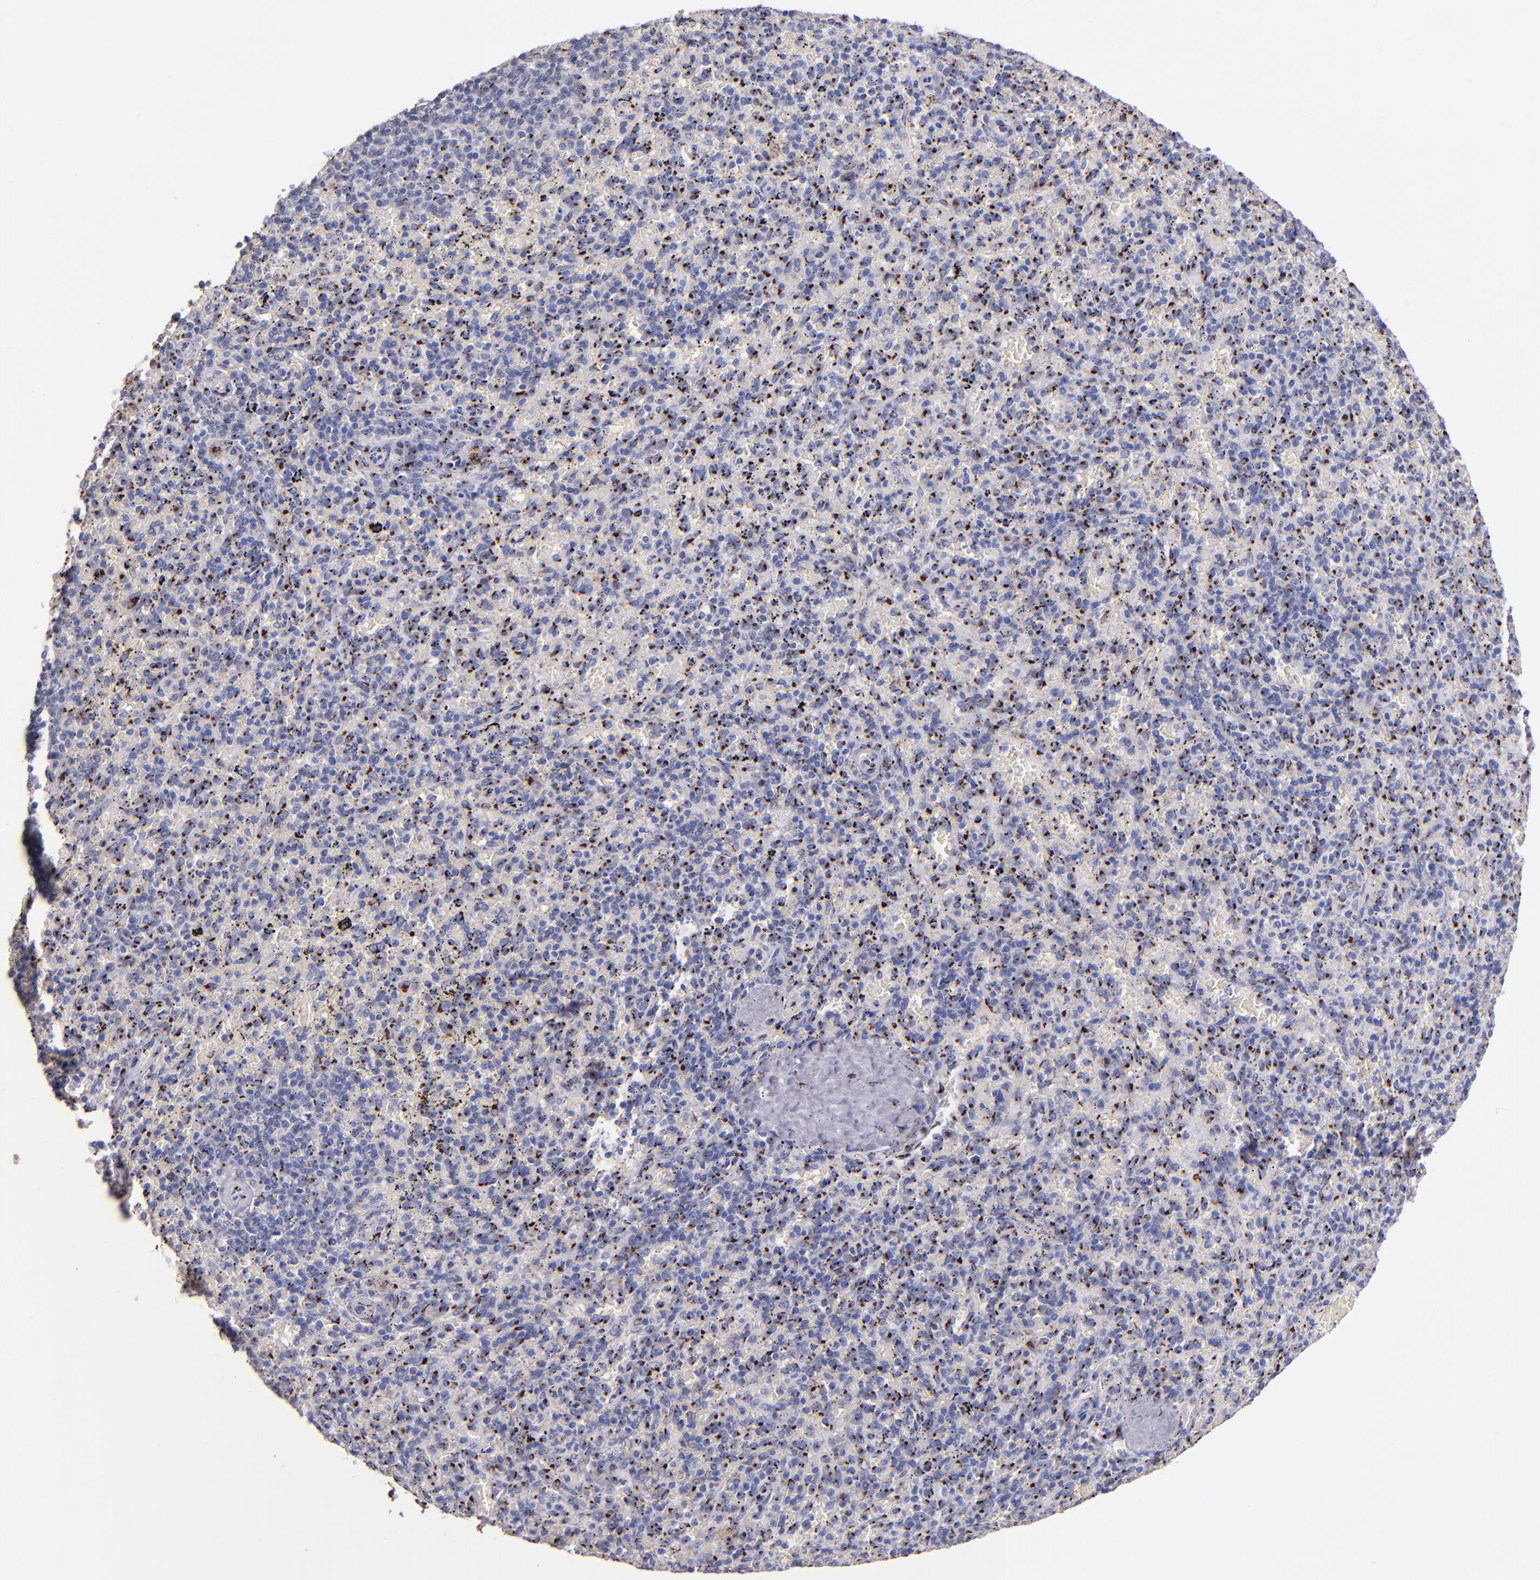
{"staining": {"intensity": "strong", "quantity": "25%-75%", "location": "cytoplasmic/membranous"}, "tissue": "spleen", "cell_type": "Cells in red pulp", "image_type": "normal", "snomed": [{"axis": "morphology", "description": "Normal tissue, NOS"}, {"axis": "topography", "description": "Spleen"}], "caption": "Protein staining of benign spleen reveals strong cytoplasmic/membranous staining in about 25%-75% of cells in red pulp. The staining was performed using DAB (3,3'-diaminobenzidine) to visualize the protein expression in brown, while the nuclei were stained in blue with hematoxylin (Magnification: 20x).", "gene": "GOLIM4", "patient": {"sex": "female", "age": 43}}